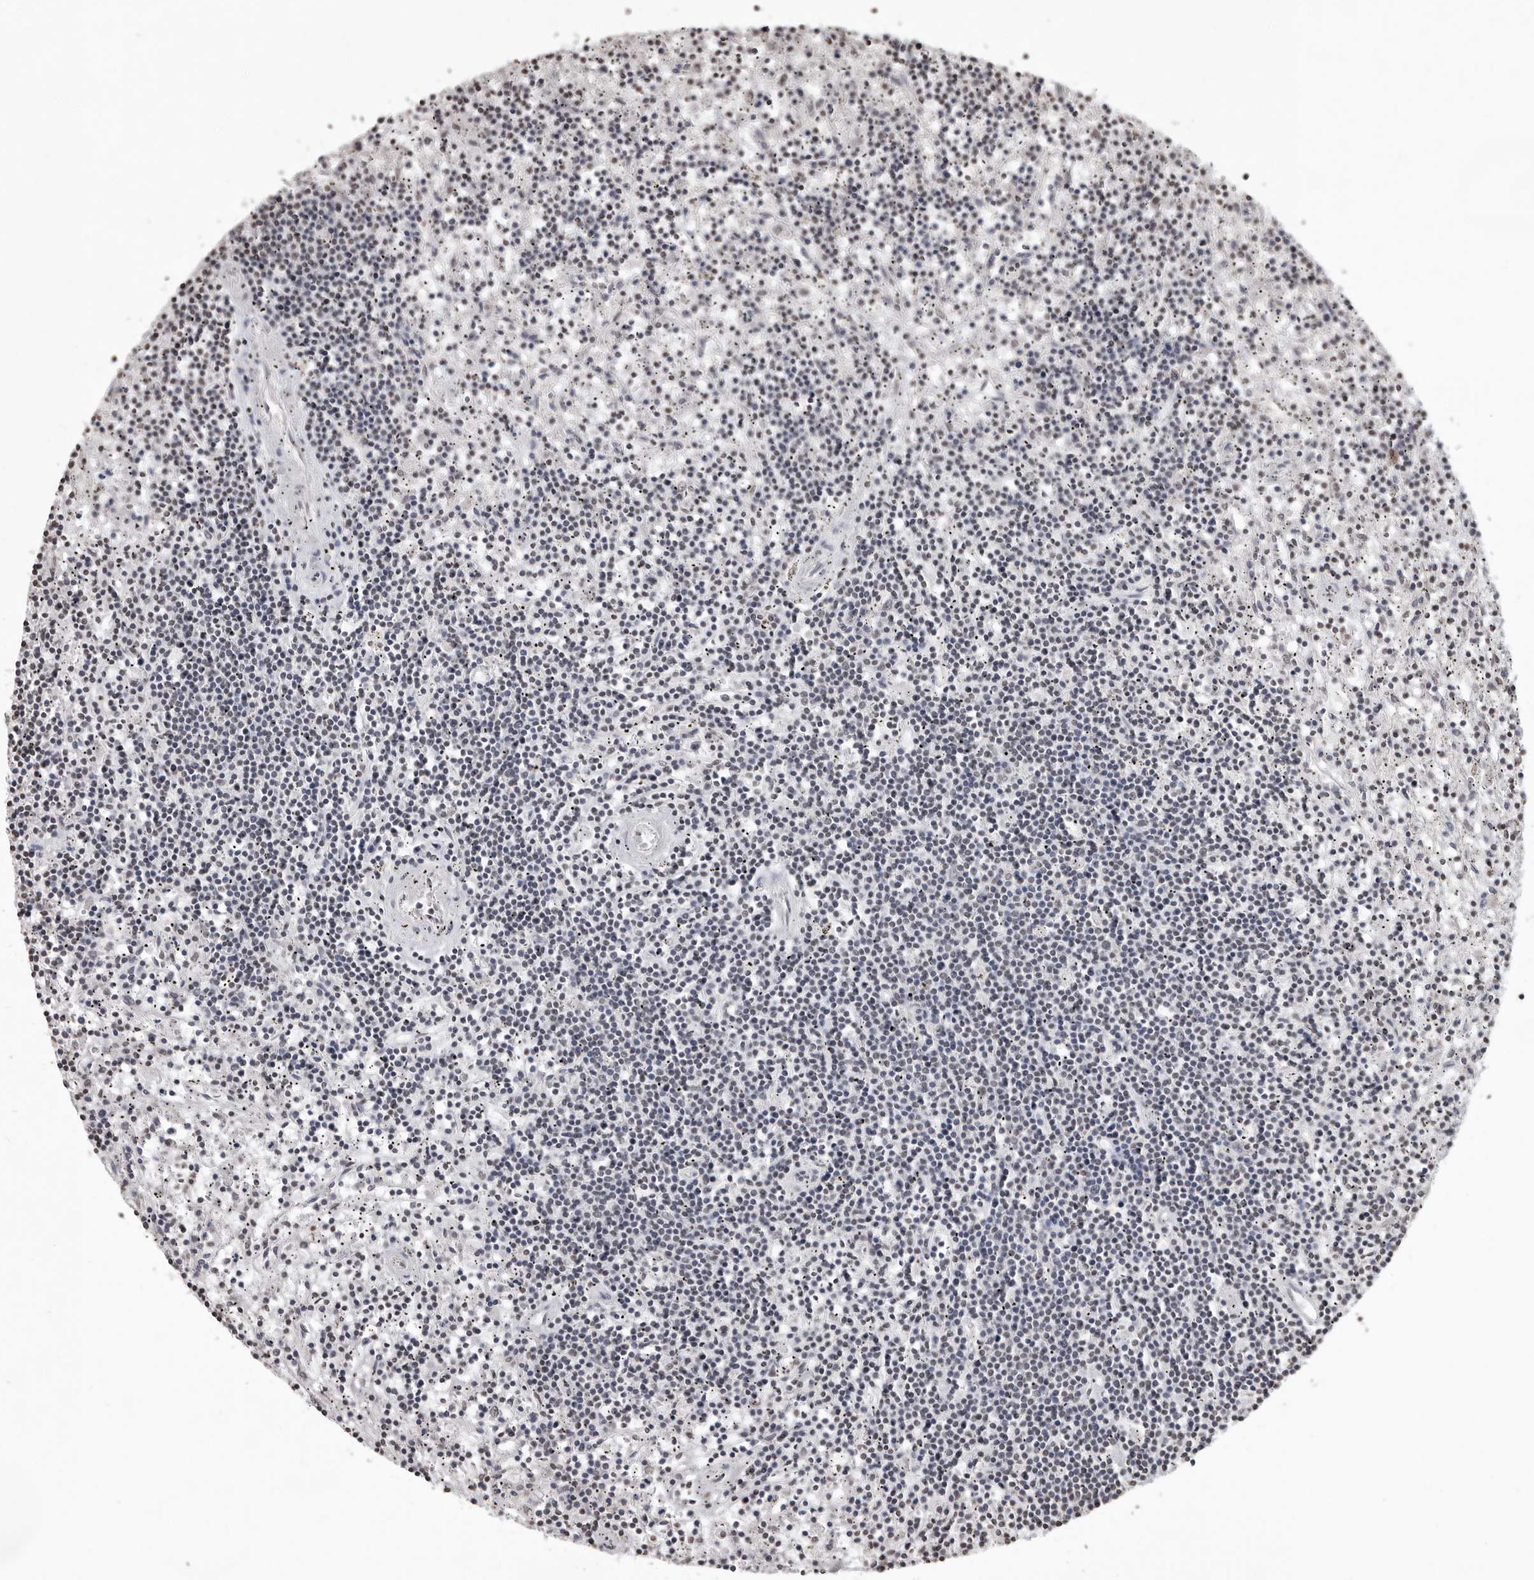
{"staining": {"intensity": "negative", "quantity": "none", "location": "none"}, "tissue": "lymphoma", "cell_type": "Tumor cells", "image_type": "cancer", "snomed": [{"axis": "morphology", "description": "Malignant lymphoma, non-Hodgkin's type, Low grade"}, {"axis": "topography", "description": "Spleen"}], "caption": "High power microscopy micrograph of an IHC micrograph of low-grade malignant lymphoma, non-Hodgkin's type, revealing no significant staining in tumor cells.", "gene": "WDR45", "patient": {"sex": "male", "age": 76}}